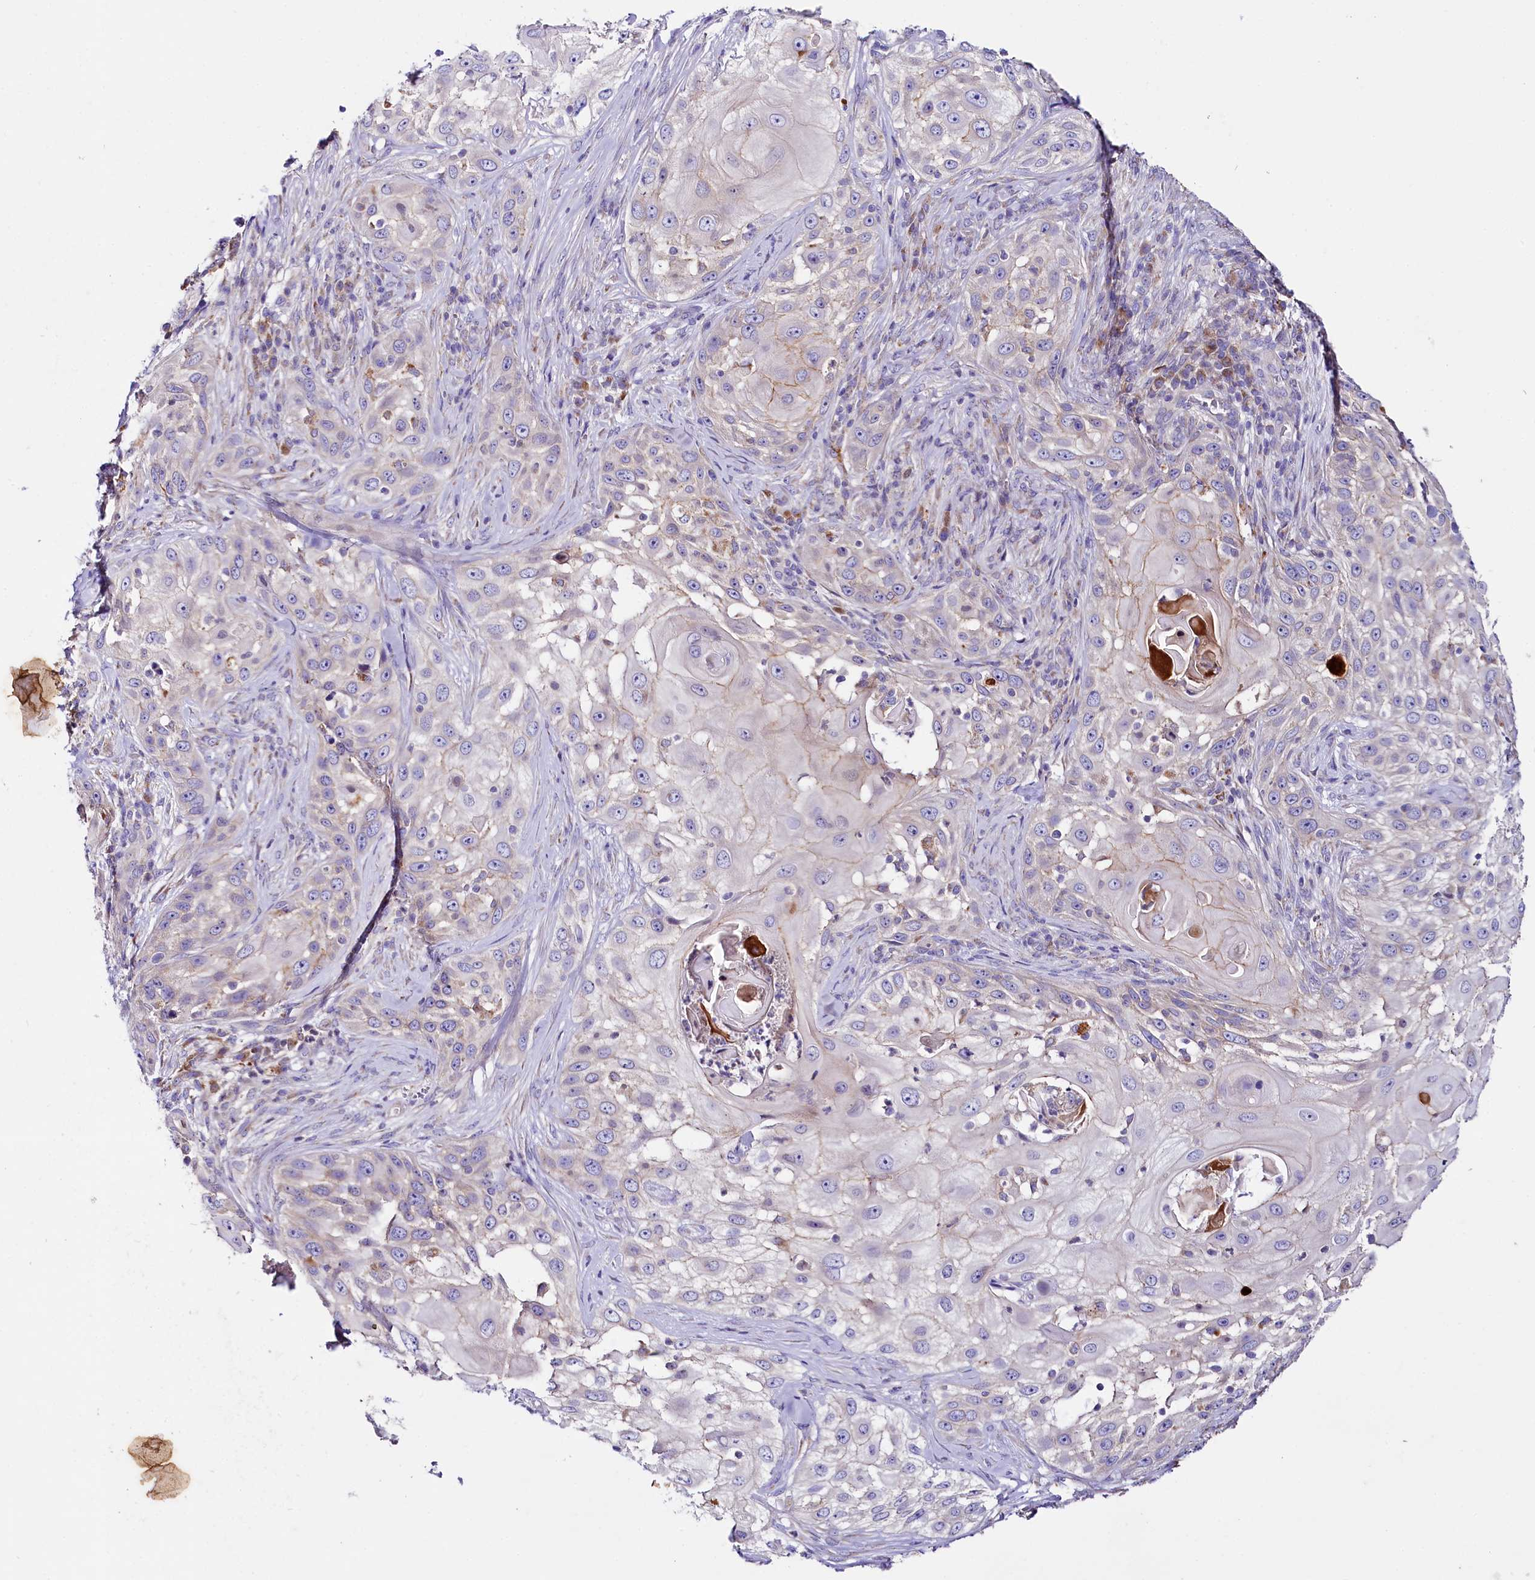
{"staining": {"intensity": "negative", "quantity": "none", "location": "none"}, "tissue": "skin cancer", "cell_type": "Tumor cells", "image_type": "cancer", "snomed": [{"axis": "morphology", "description": "Squamous cell carcinoma, NOS"}, {"axis": "topography", "description": "Skin"}], "caption": "An immunohistochemistry (IHC) photomicrograph of skin cancer (squamous cell carcinoma) is shown. There is no staining in tumor cells of skin cancer (squamous cell carcinoma).", "gene": "SACM1L", "patient": {"sex": "female", "age": 44}}